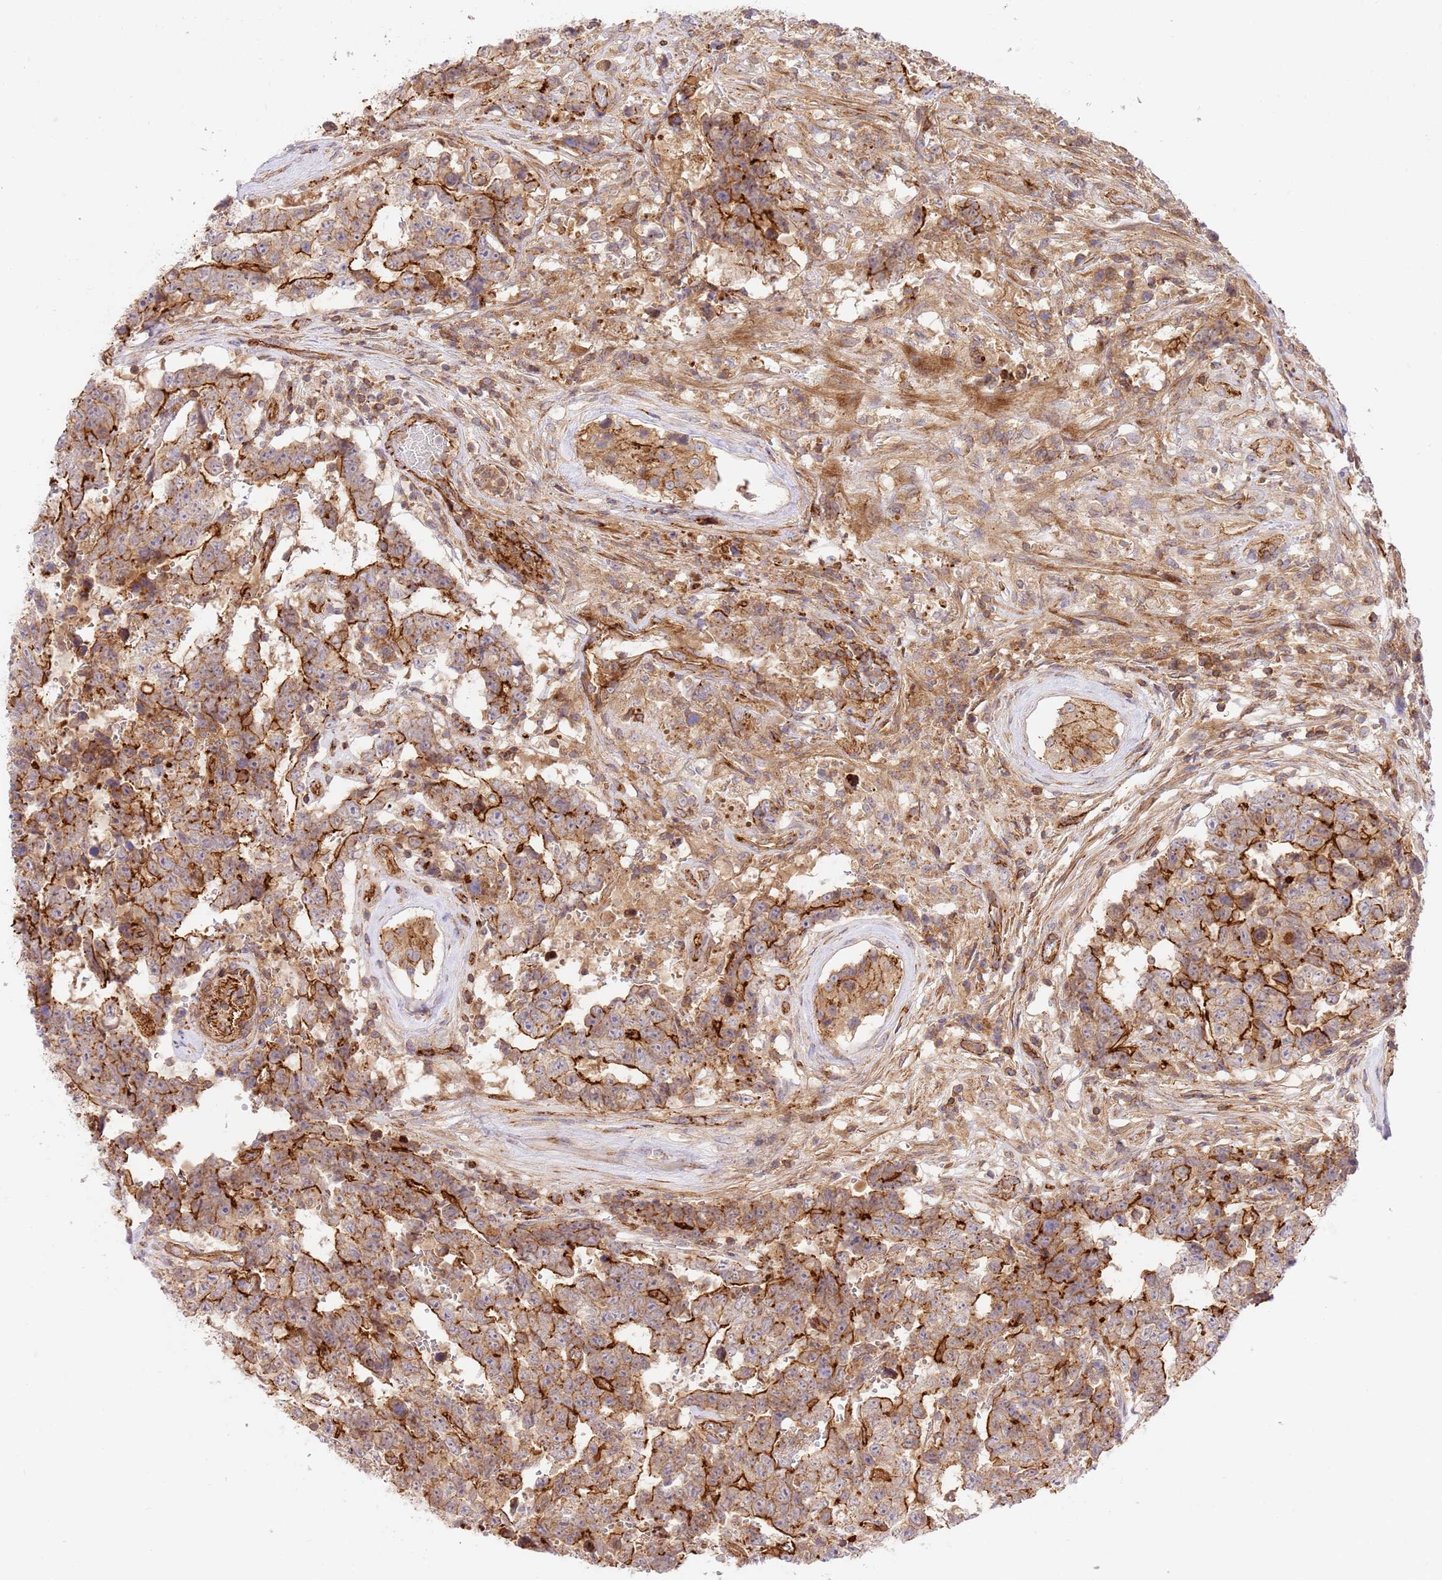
{"staining": {"intensity": "strong", "quantity": "25%-75%", "location": "cytoplasmic/membranous"}, "tissue": "testis cancer", "cell_type": "Tumor cells", "image_type": "cancer", "snomed": [{"axis": "morphology", "description": "Normal tissue, NOS"}, {"axis": "morphology", "description": "Carcinoma, Embryonal, NOS"}, {"axis": "topography", "description": "Testis"}, {"axis": "topography", "description": "Epididymis"}], "caption": "Immunohistochemistry image of neoplastic tissue: testis cancer (embryonal carcinoma) stained using IHC shows high levels of strong protein expression localized specifically in the cytoplasmic/membranous of tumor cells, appearing as a cytoplasmic/membranous brown color.", "gene": "EFCAB8", "patient": {"sex": "male", "age": 25}}